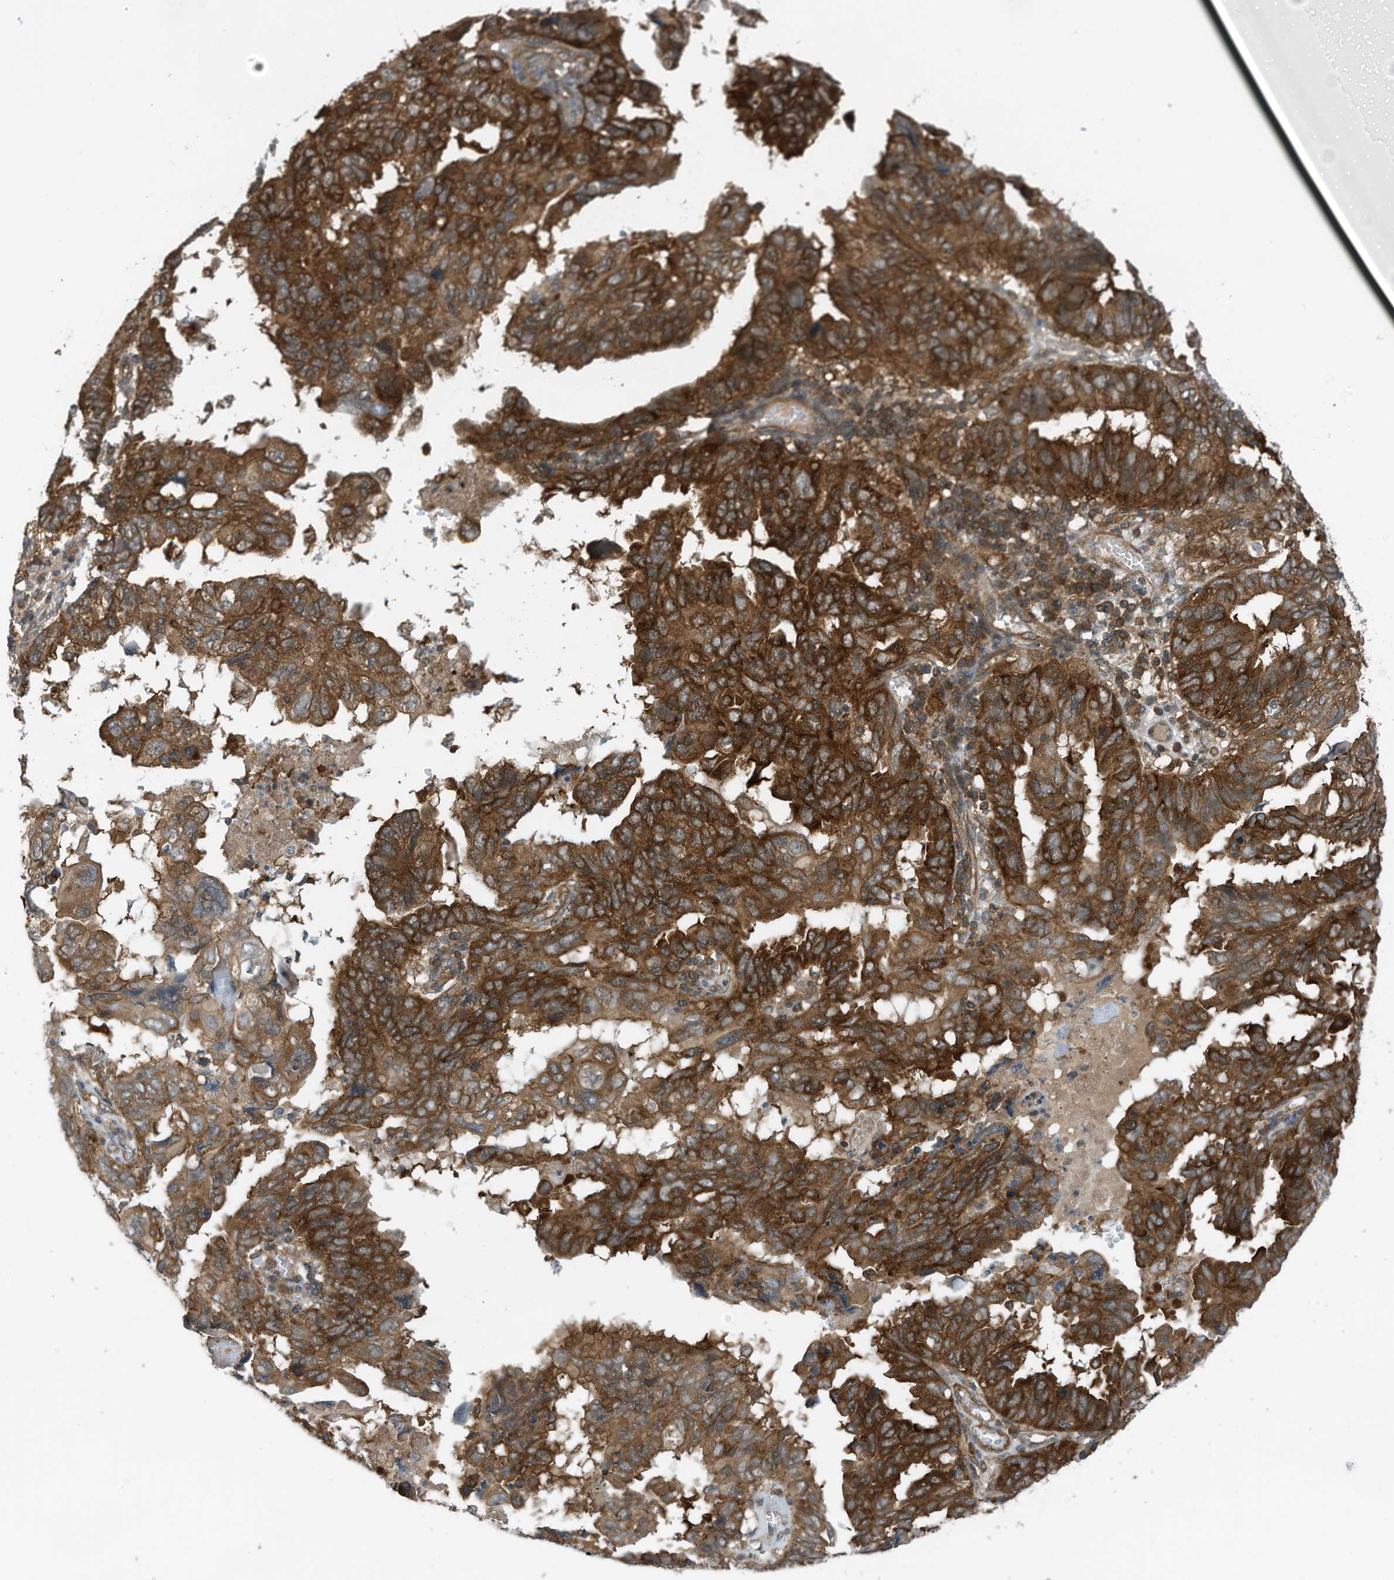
{"staining": {"intensity": "strong", "quantity": ">75%", "location": "cytoplasmic/membranous"}, "tissue": "endometrial cancer", "cell_type": "Tumor cells", "image_type": "cancer", "snomed": [{"axis": "morphology", "description": "Adenocarcinoma, NOS"}, {"axis": "topography", "description": "Uterus"}], "caption": "Endometrial cancer (adenocarcinoma) stained with a protein marker reveals strong staining in tumor cells.", "gene": "REPS1", "patient": {"sex": "female", "age": 77}}